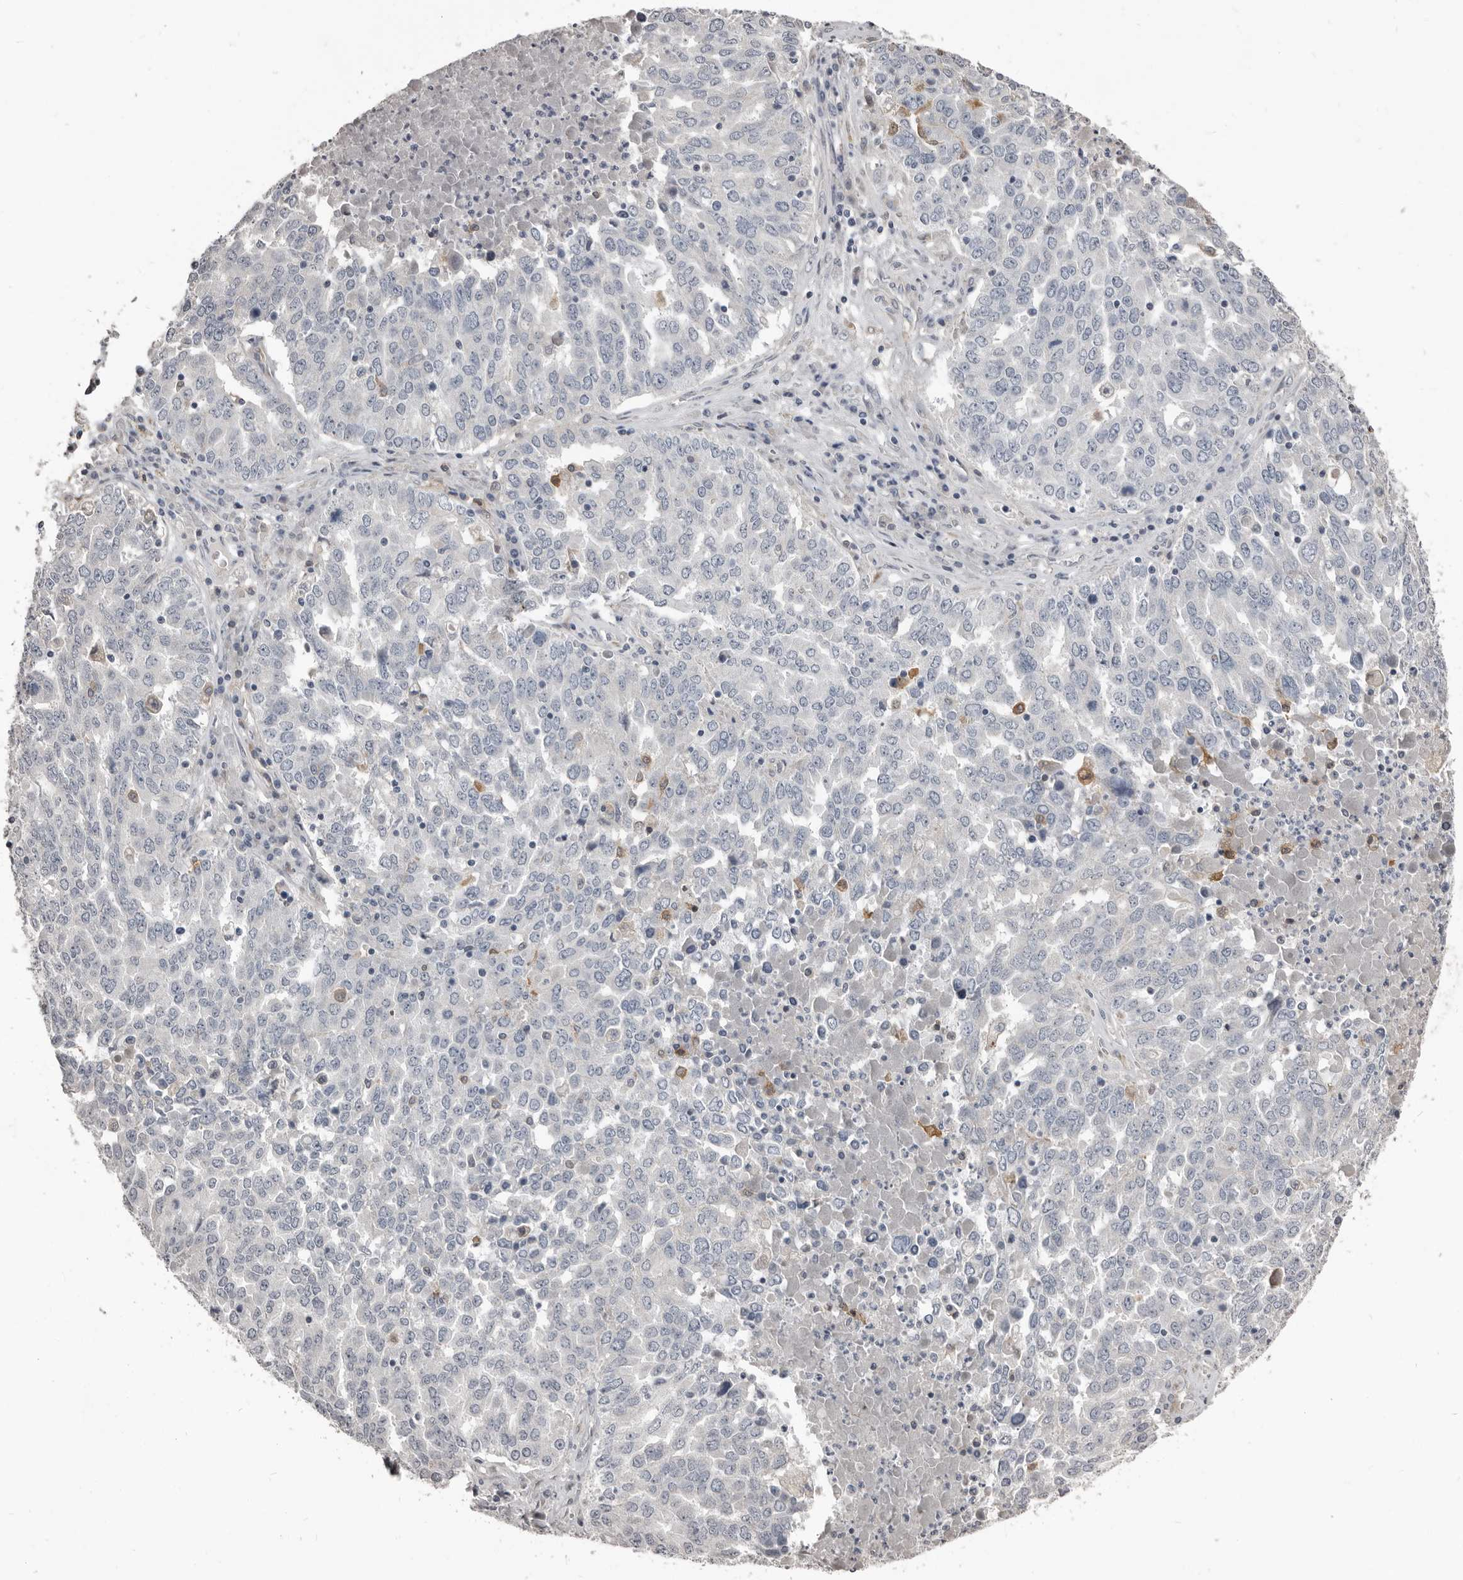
{"staining": {"intensity": "negative", "quantity": "none", "location": "none"}, "tissue": "ovarian cancer", "cell_type": "Tumor cells", "image_type": "cancer", "snomed": [{"axis": "morphology", "description": "Carcinoma, endometroid"}, {"axis": "topography", "description": "Ovary"}], "caption": "Ovarian endometroid carcinoma was stained to show a protein in brown. There is no significant staining in tumor cells.", "gene": "KCNJ8", "patient": {"sex": "female", "age": 62}}